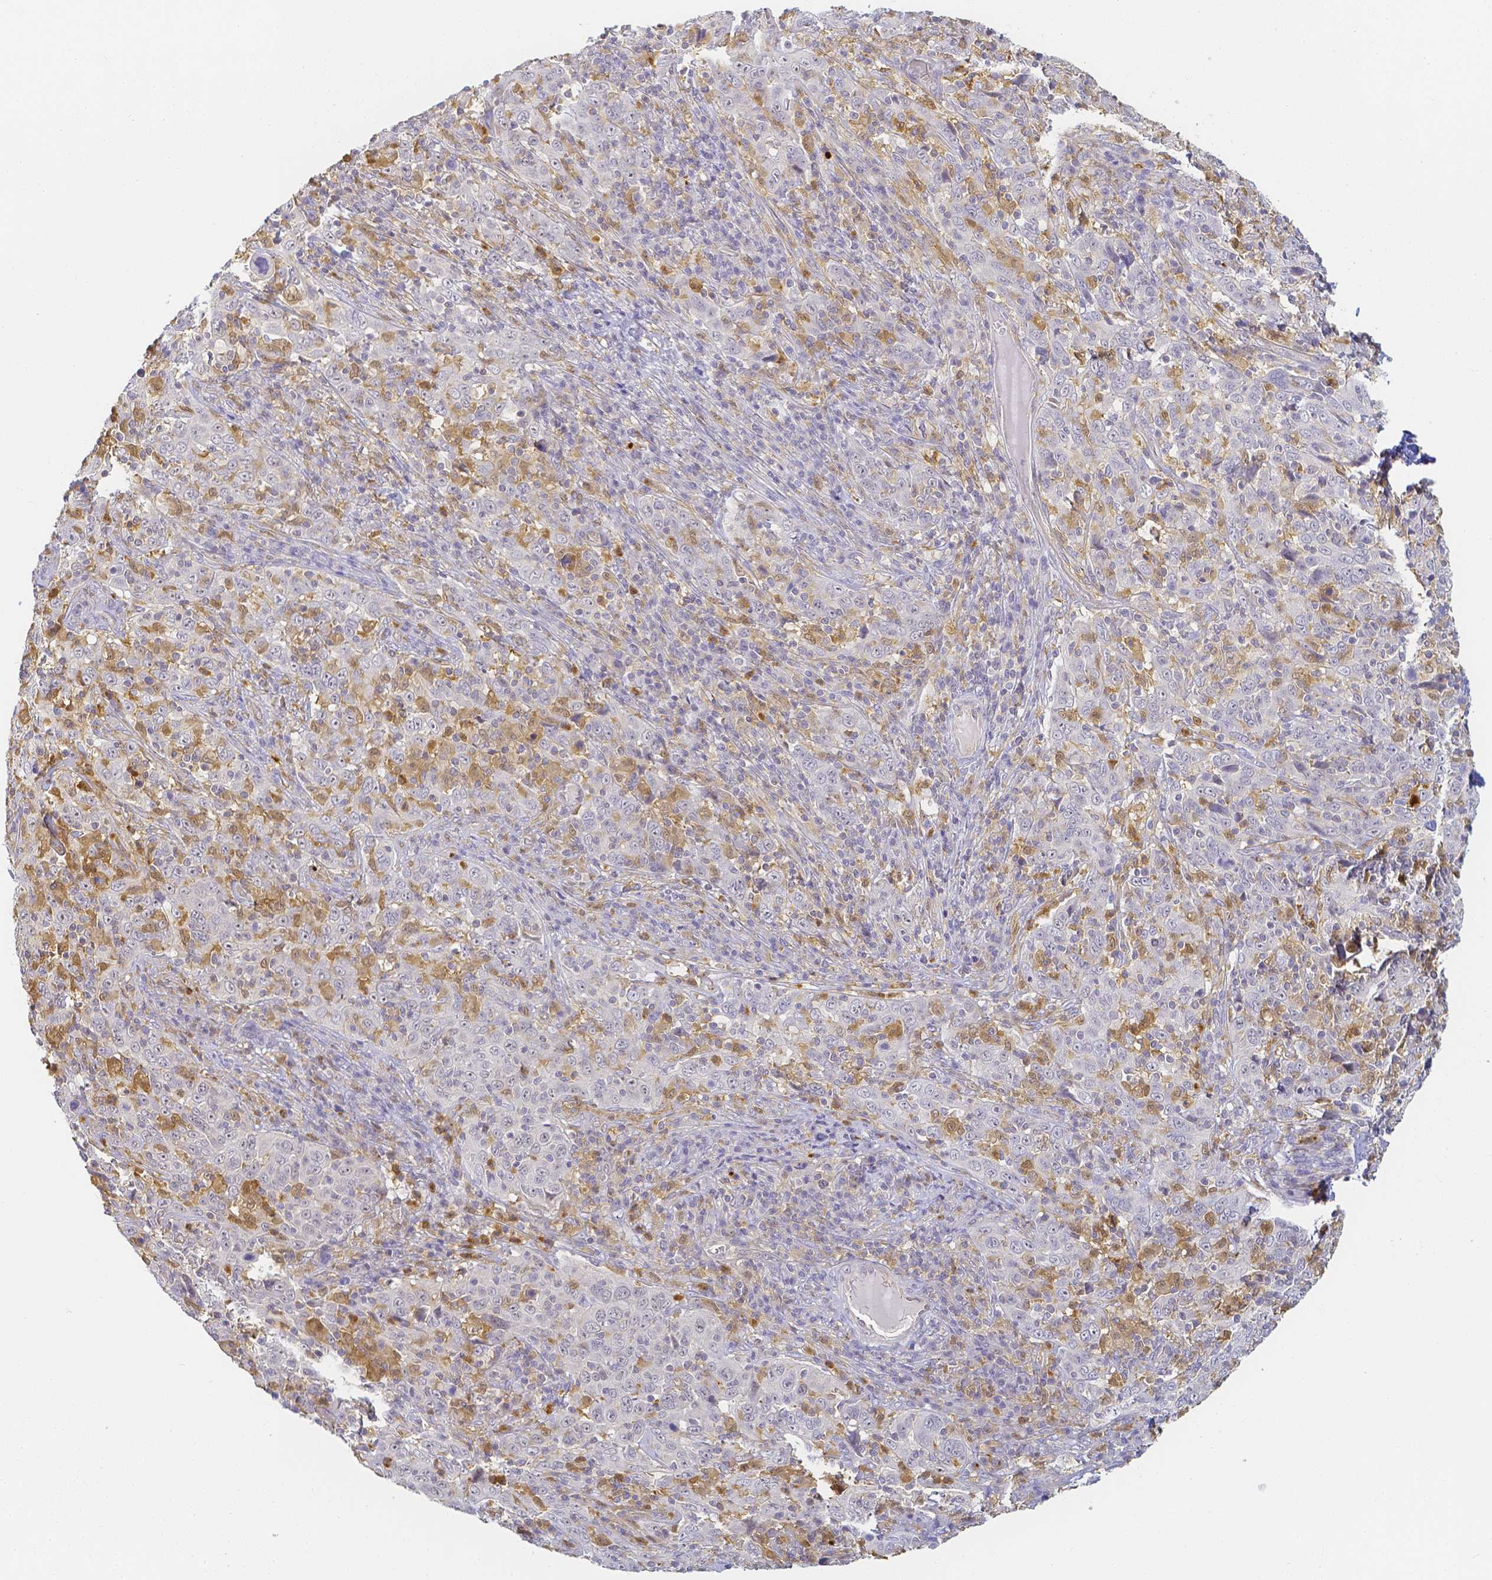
{"staining": {"intensity": "negative", "quantity": "none", "location": "none"}, "tissue": "cervical cancer", "cell_type": "Tumor cells", "image_type": "cancer", "snomed": [{"axis": "morphology", "description": "Squamous cell carcinoma, NOS"}, {"axis": "topography", "description": "Cervix"}], "caption": "Tumor cells are negative for brown protein staining in cervical cancer (squamous cell carcinoma).", "gene": "KCNH1", "patient": {"sex": "female", "age": 46}}